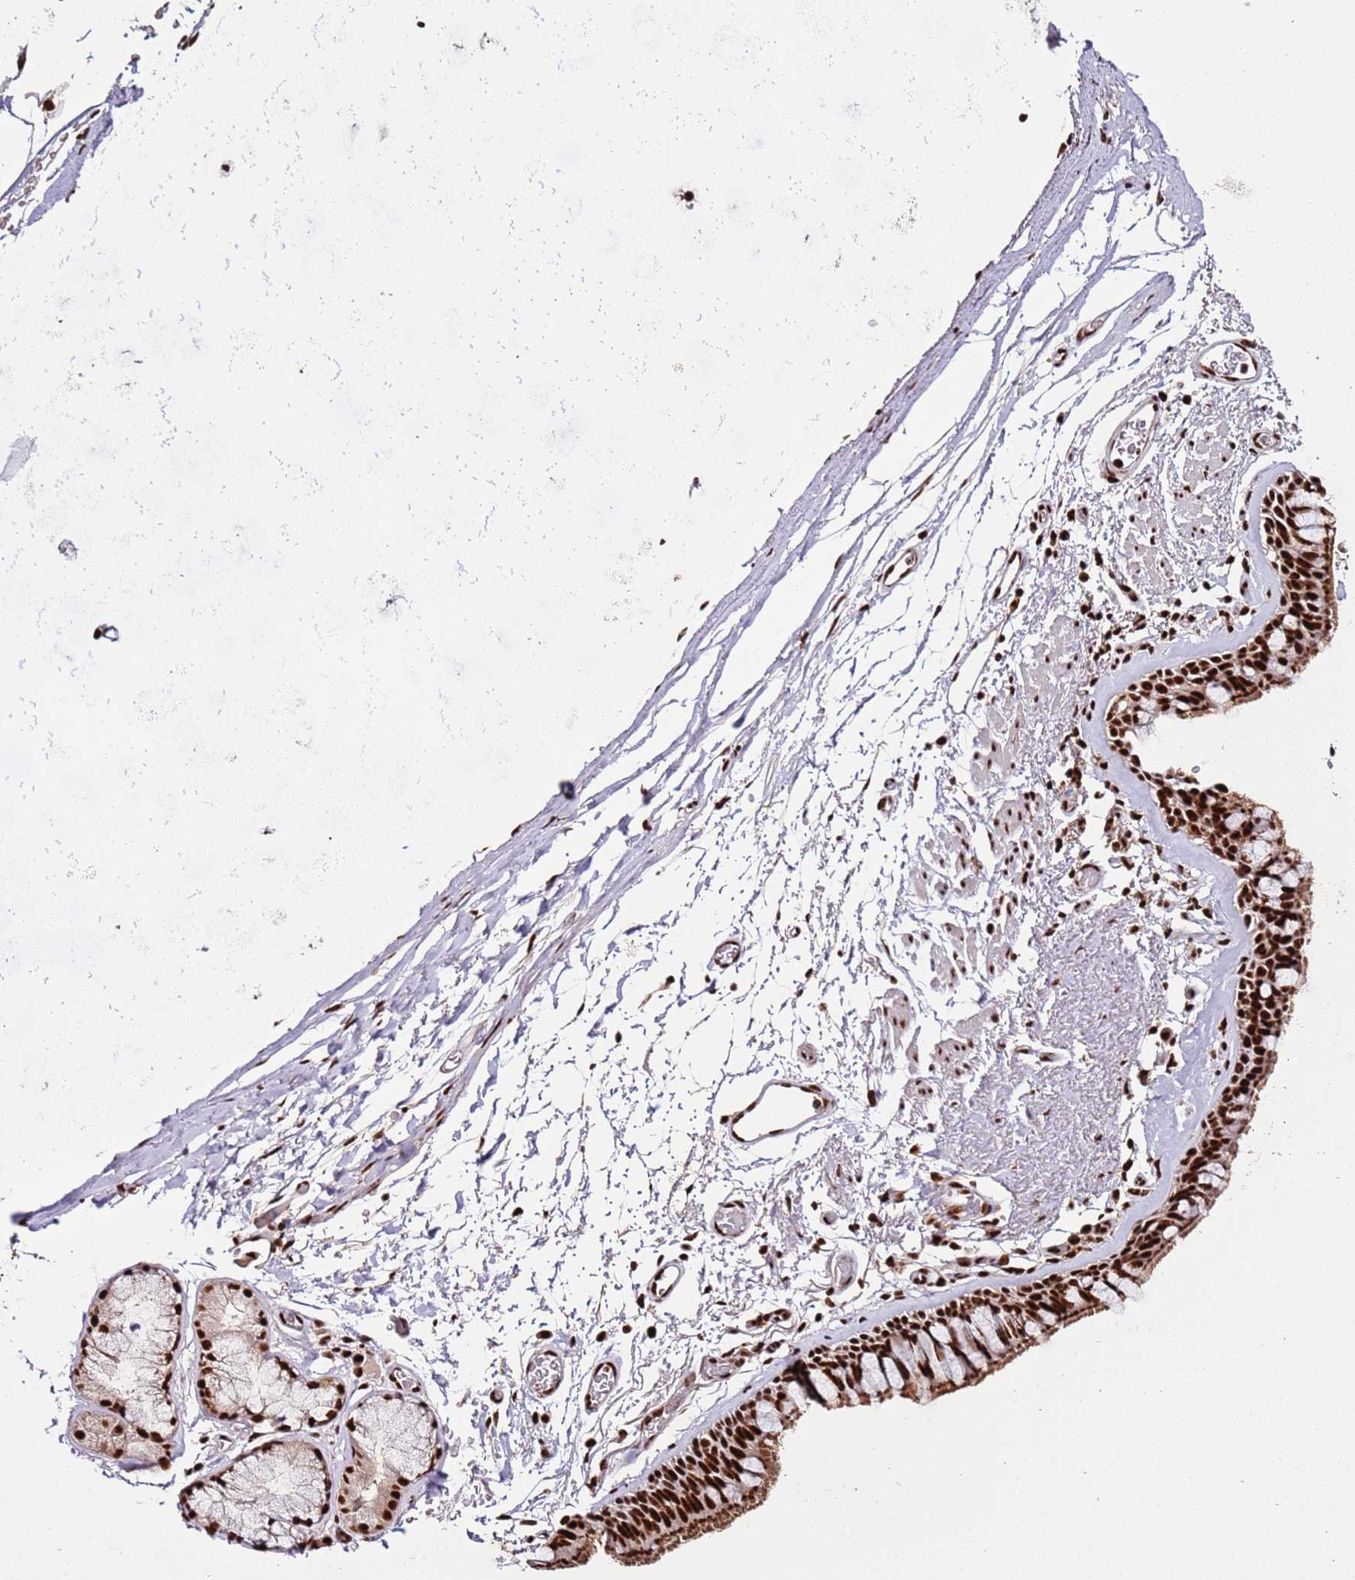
{"staining": {"intensity": "strong", "quantity": ">75%", "location": "cytoplasmic/membranous,nuclear"}, "tissue": "bronchus", "cell_type": "Respiratory epithelial cells", "image_type": "normal", "snomed": [{"axis": "morphology", "description": "Normal tissue, NOS"}, {"axis": "topography", "description": "Bronchus"}], "caption": "Protein expression analysis of unremarkable bronchus exhibits strong cytoplasmic/membranous,nuclear positivity in about >75% of respiratory epithelial cells.", "gene": "C6orf226", "patient": {"sex": "male", "age": 65}}